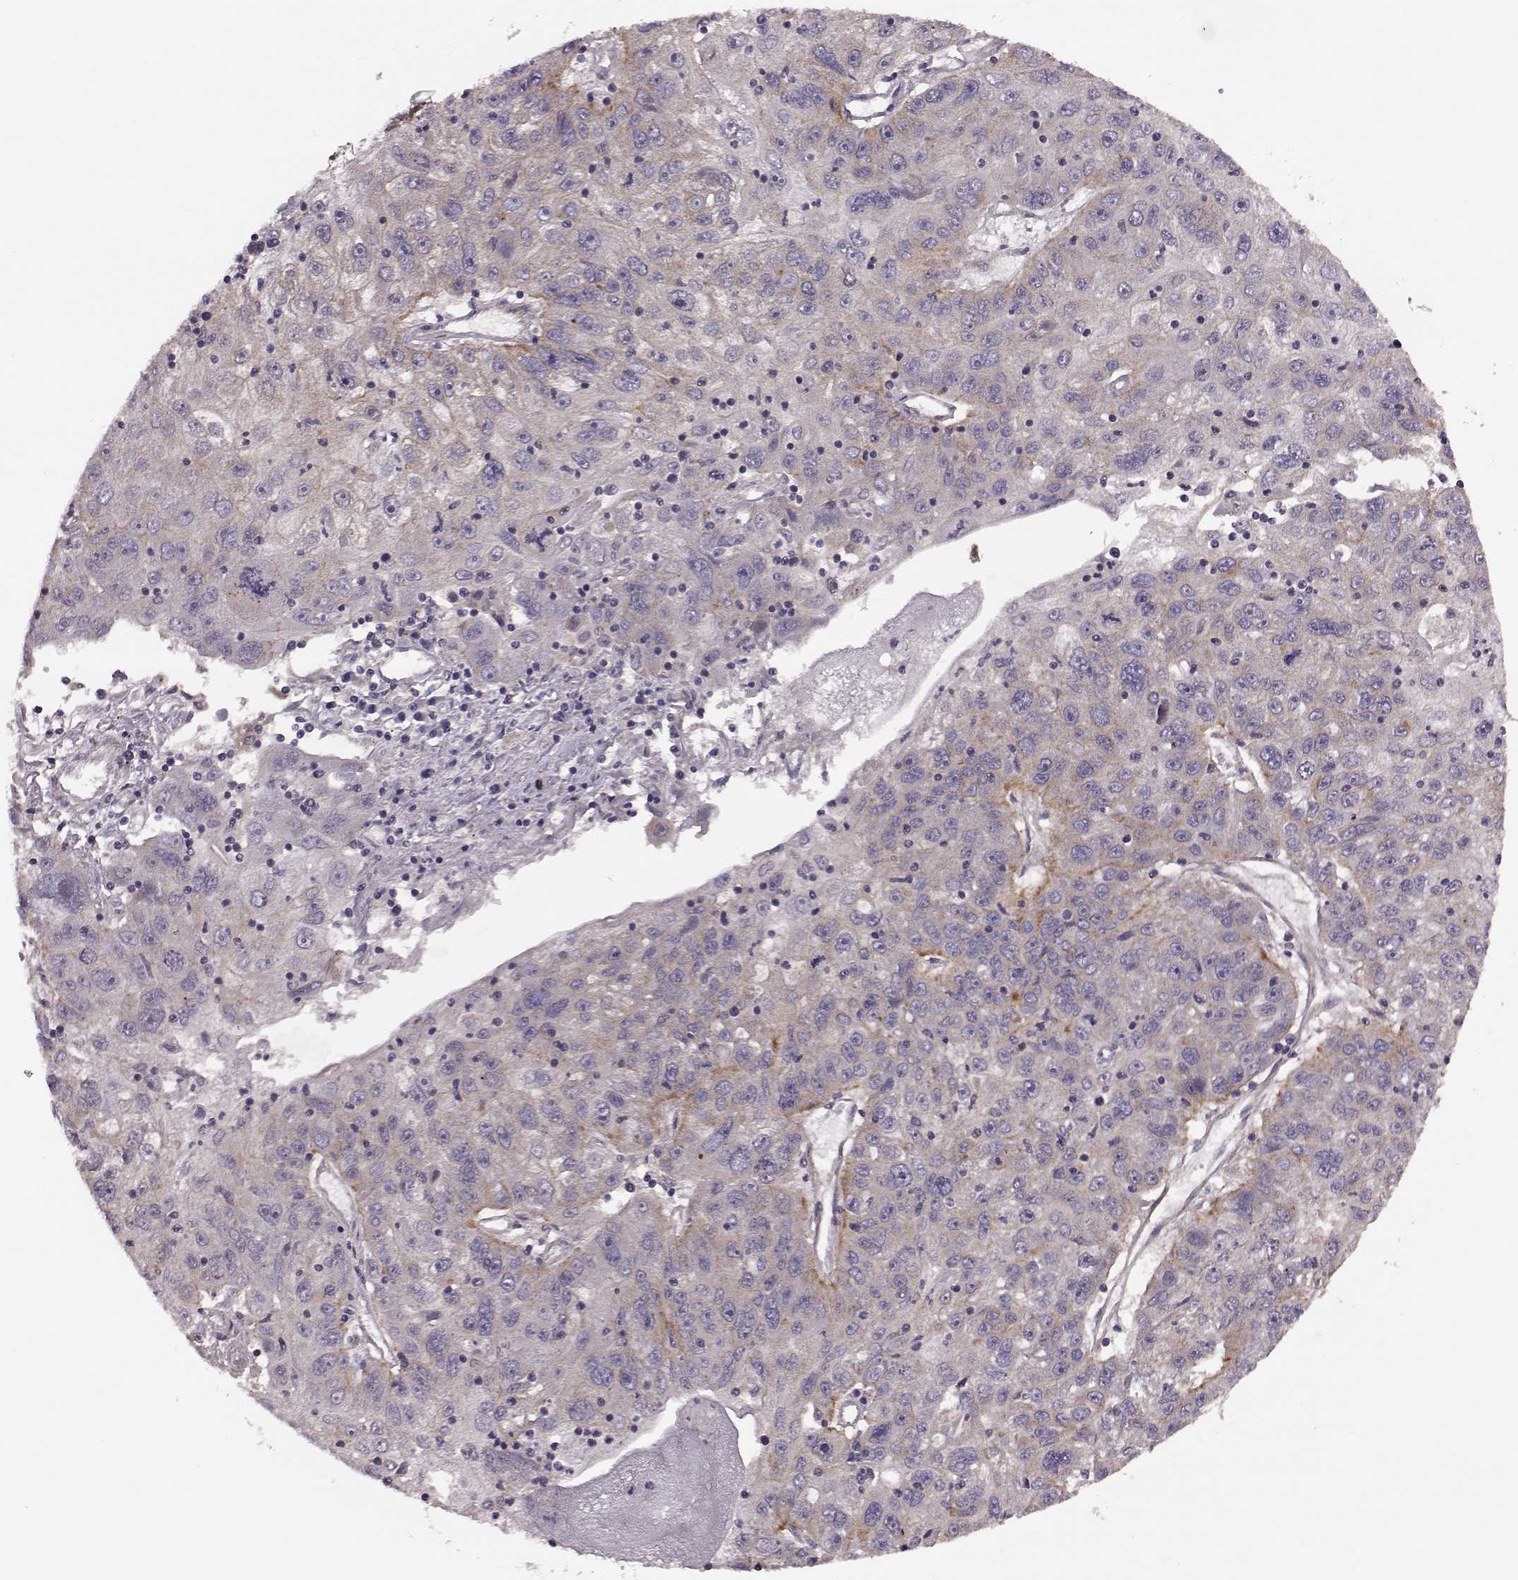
{"staining": {"intensity": "weak", "quantity": ">75%", "location": "cytoplasmic/membranous"}, "tissue": "stomach cancer", "cell_type": "Tumor cells", "image_type": "cancer", "snomed": [{"axis": "morphology", "description": "Adenocarcinoma, NOS"}, {"axis": "topography", "description": "Stomach"}], "caption": "Stomach cancer (adenocarcinoma) tissue displays weak cytoplasmic/membranous positivity in approximately >75% of tumor cells (DAB = brown stain, brightfield microscopy at high magnification).", "gene": "FNIP2", "patient": {"sex": "male", "age": 56}}